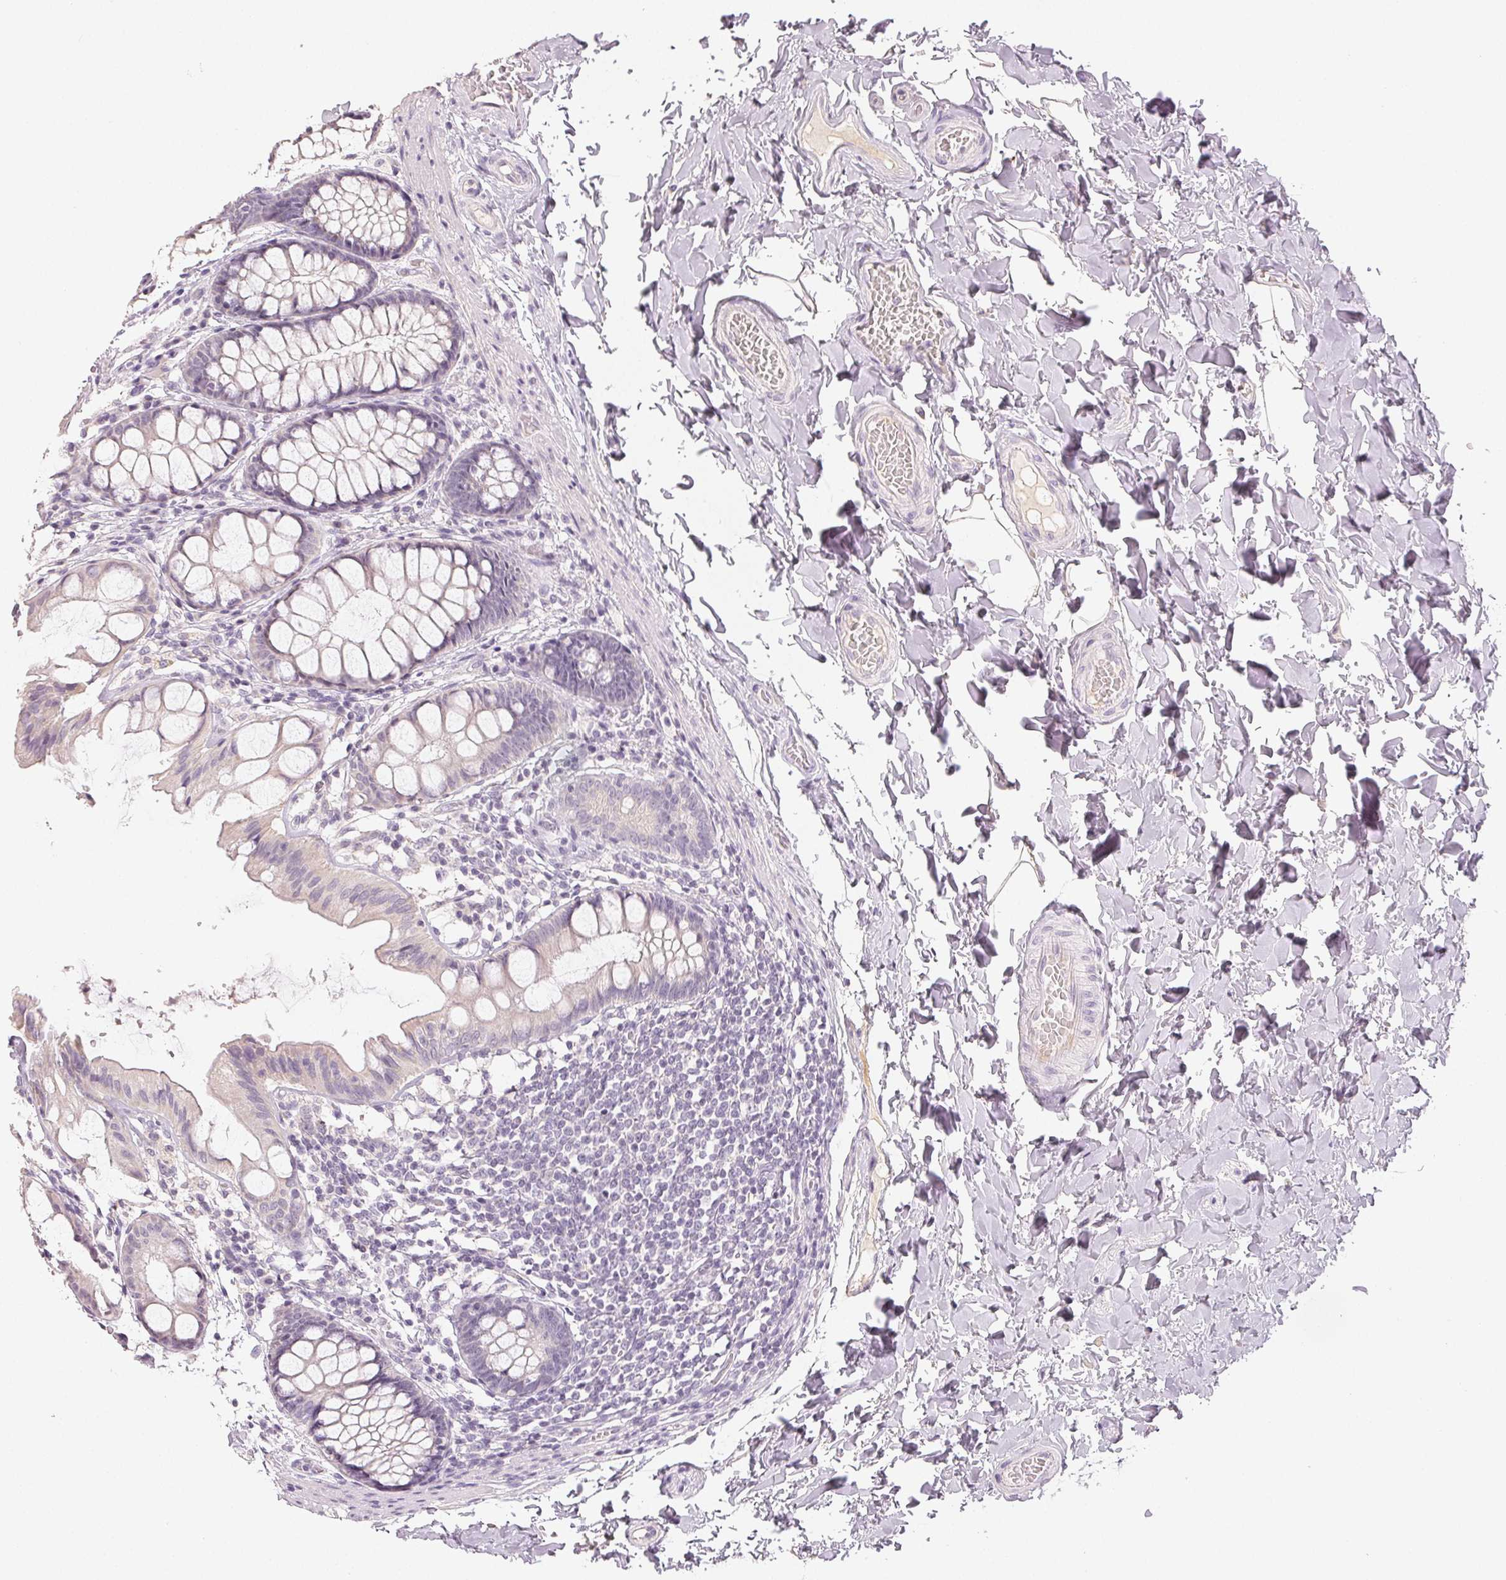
{"staining": {"intensity": "negative", "quantity": "none", "location": "none"}, "tissue": "colon", "cell_type": "Endothelial cells", "image_type": "normal", "snomed": [{"axis": "morphology", "description": "Normal tissue, NOS"}, {"axis": "topography", "description": "Colon"}], "caption": "This is an IHC image of normal human colon. There is no expression in endothelial cells.", "gene": "LVRN", "patient": {"sex": "male", "age": 47}}